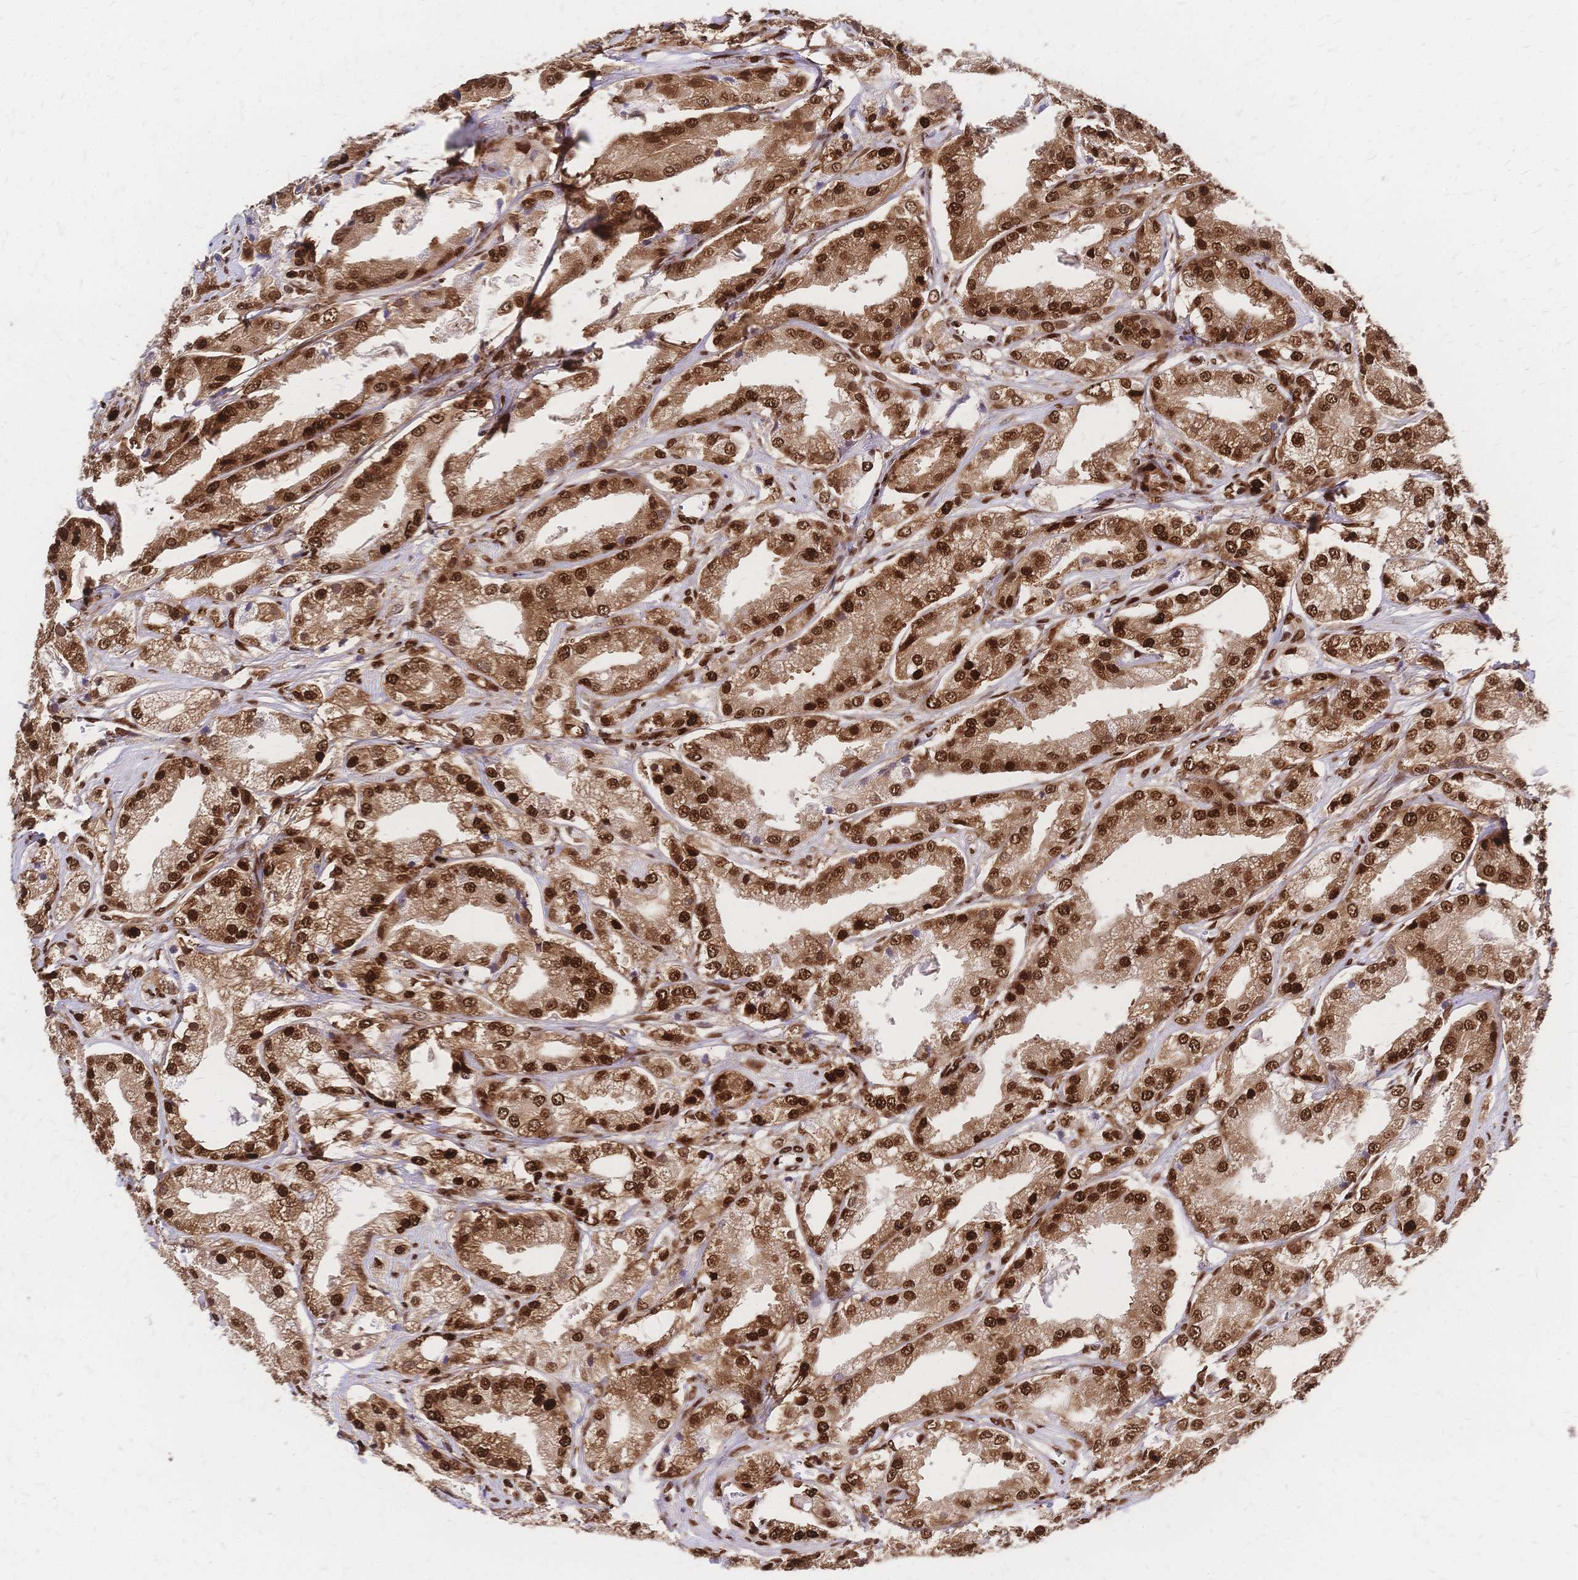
{"staining": {"intensity": "strong", "quantity": ">75%", "location": "cytoplasmic/membranous,nuclear"}, "tissue": "prostate cancer", "cell_type": "Tumor cells", "image_type": "cancer", "snomed": [{"axis": "morphology", "description": "Adenocarcinoma, High grade"}, {"axis": "topography", "description": "Prostate"}], "caption": "IHC (DAB (3,3'-diaminobenzidine)) staining of adenocarcinoma (high-grade) (prostate) reveals strong cytoplasmic/membranous and nuclear protein staining in about >75% of tumor cells. Using DAB (3,3'-diaminobenzidine) (brown) and hematoxylin (blue) stains, captured at high magnification using brightfield microscopy.", "gene": "HDGF", "patient": {"sex": "male", "age": 61}}